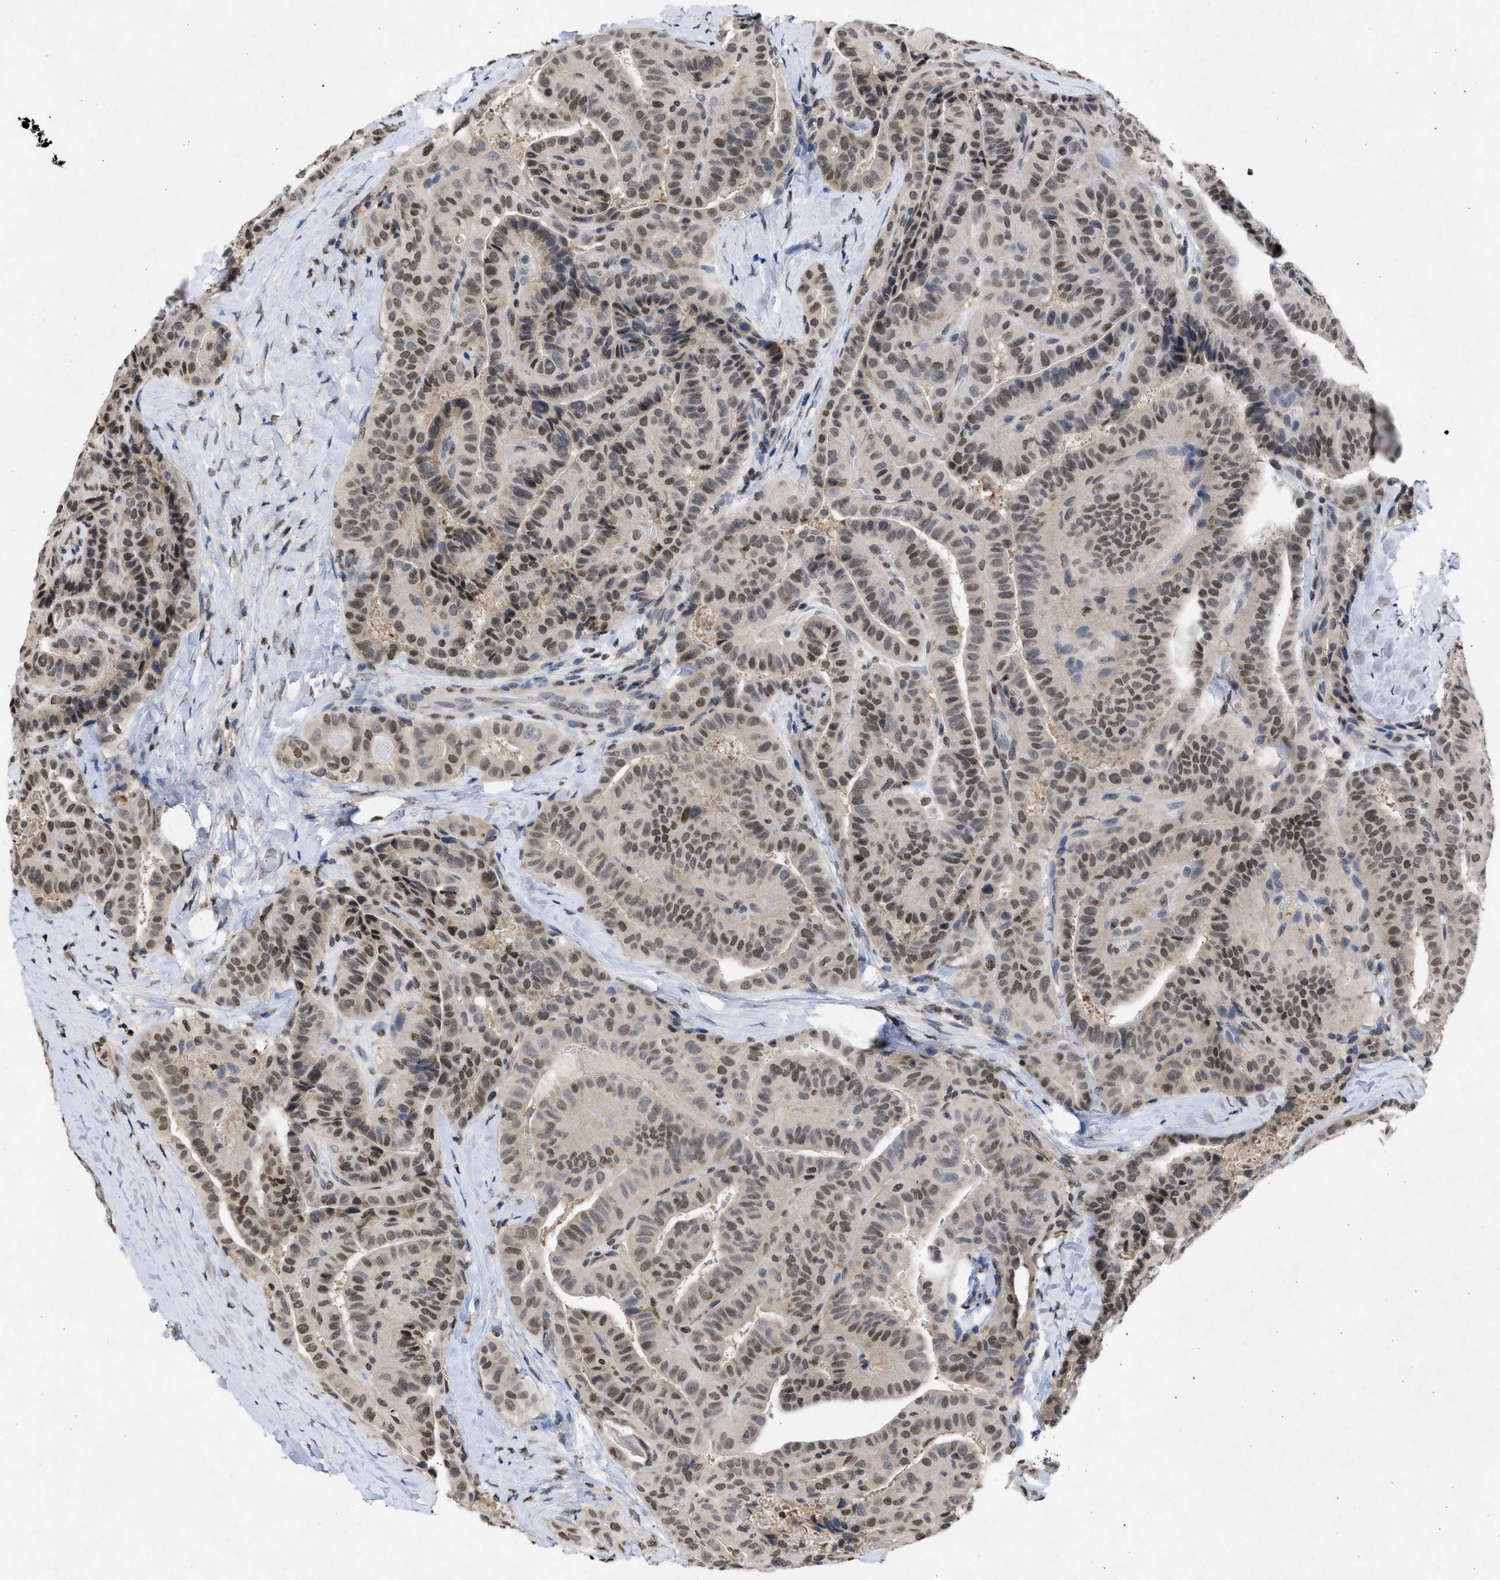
{"staining": {"intensity": "moderate", "quantity": ">75%", "location": "nuclear"}, "tissue": "thyroid cancer", "cell_type": "Tumor cells", "image_type": "cancer", "snomed": [{"axis": "morphology", "description": "Papillary adenocarcinoma, NOS"}, {"axis": "topography", "description": "Thyroid gland"}], "caption": "Immunohistochemical staining of human thyroid papillary adenocarcinoma reveals medium levels of moderate nuclear protein positivity in approximately >75% of tumor cells.", "gene": "NUP35", "patient": {"sex": "male", "age": 77}}